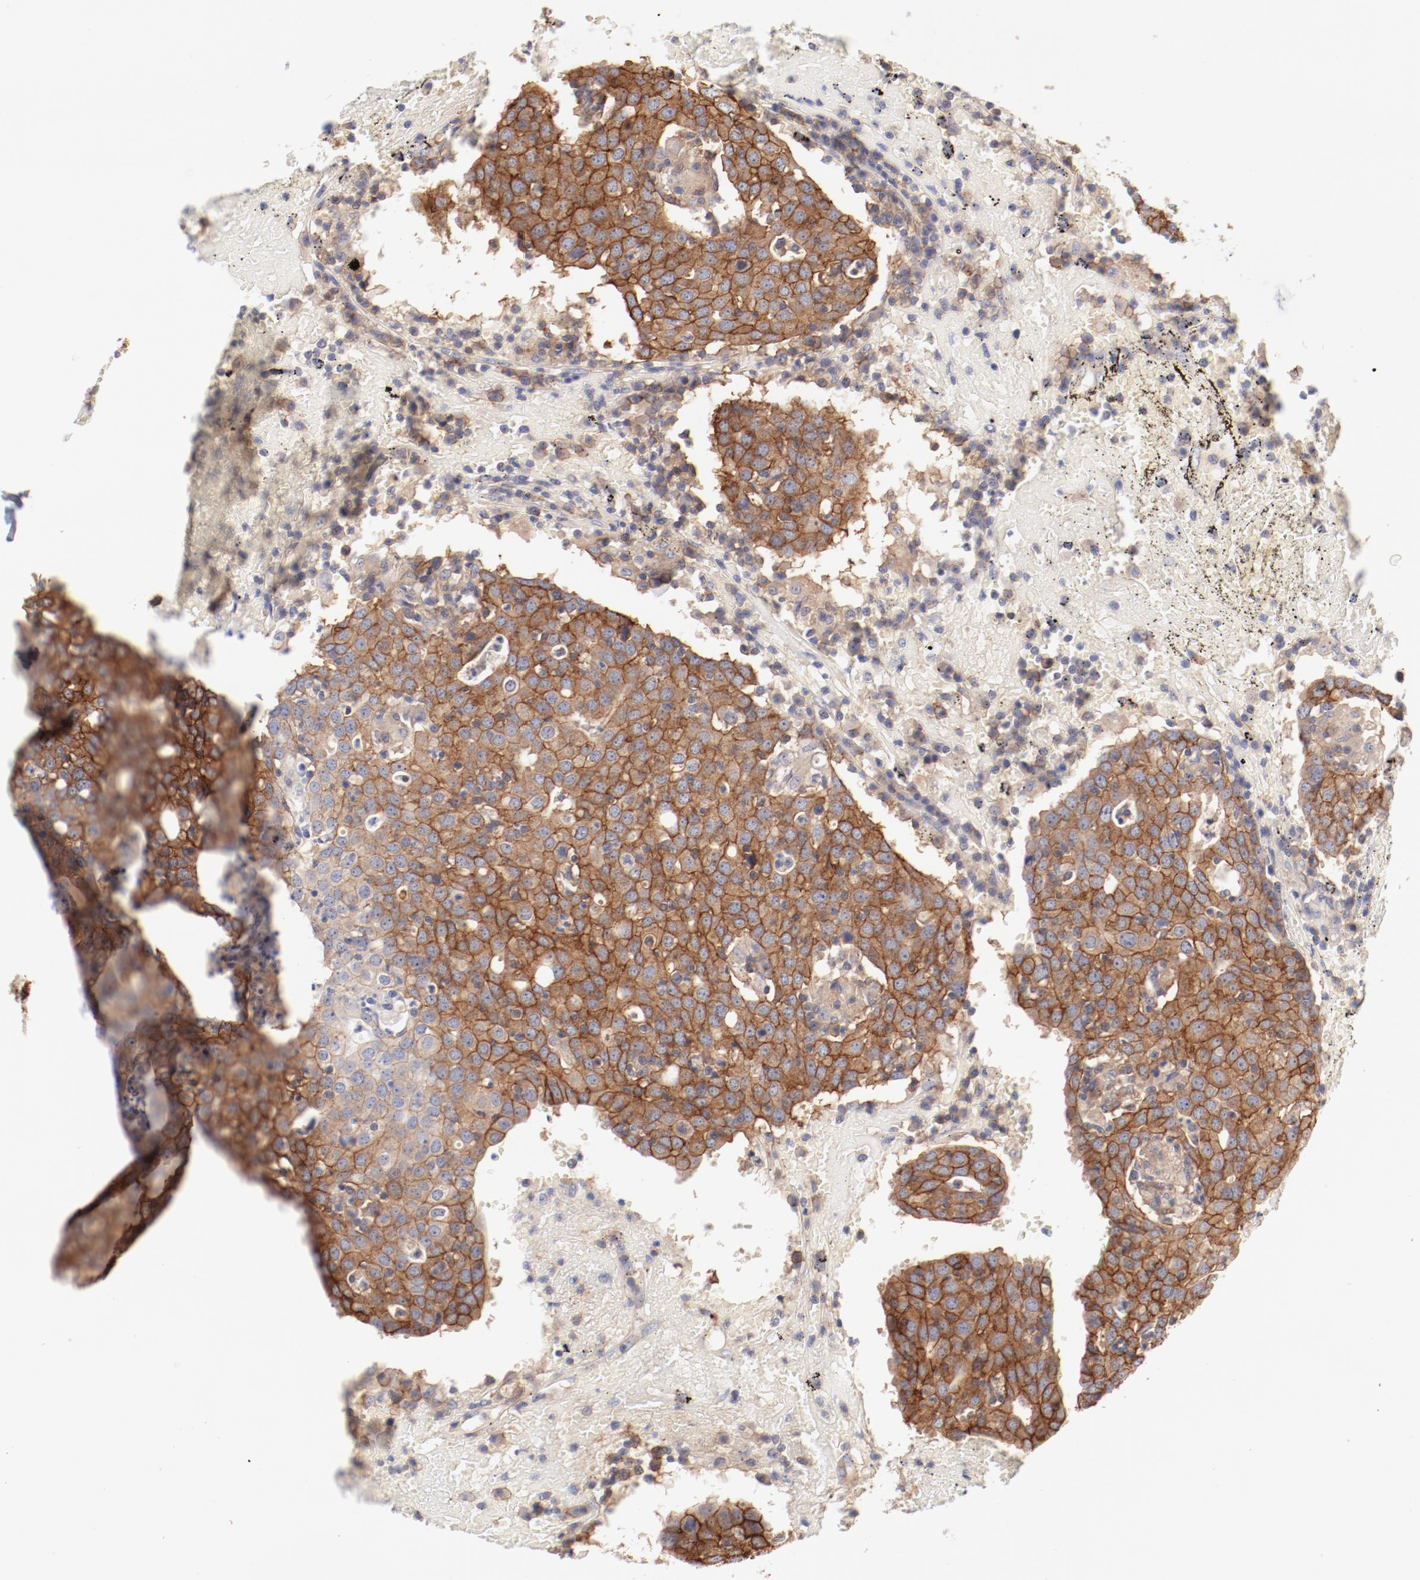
{"staining": {"intensity": "moderate", "quantity": ">75%", "location": "cytoplasmic/membranous"}, "tissue": "head and neck cancer", "cell_type": "Tumor cells", "image_type": "cancer", "snomed": [{"axis": "morphology", "description": "Adenocarcinoma, NOS"}, {"axis": "topography", "description": "Salivary gland"}, {"axis": "topography", "description": "Head-Neck"}], "caption": "Protein staining reveals moderate cytoplasmic/membranous staining in about >75% of tumor cells in head and neck cancer (adenocarcinoma).", "gene": "SETD3", "patient": {"sex": "female", "age": 65}}